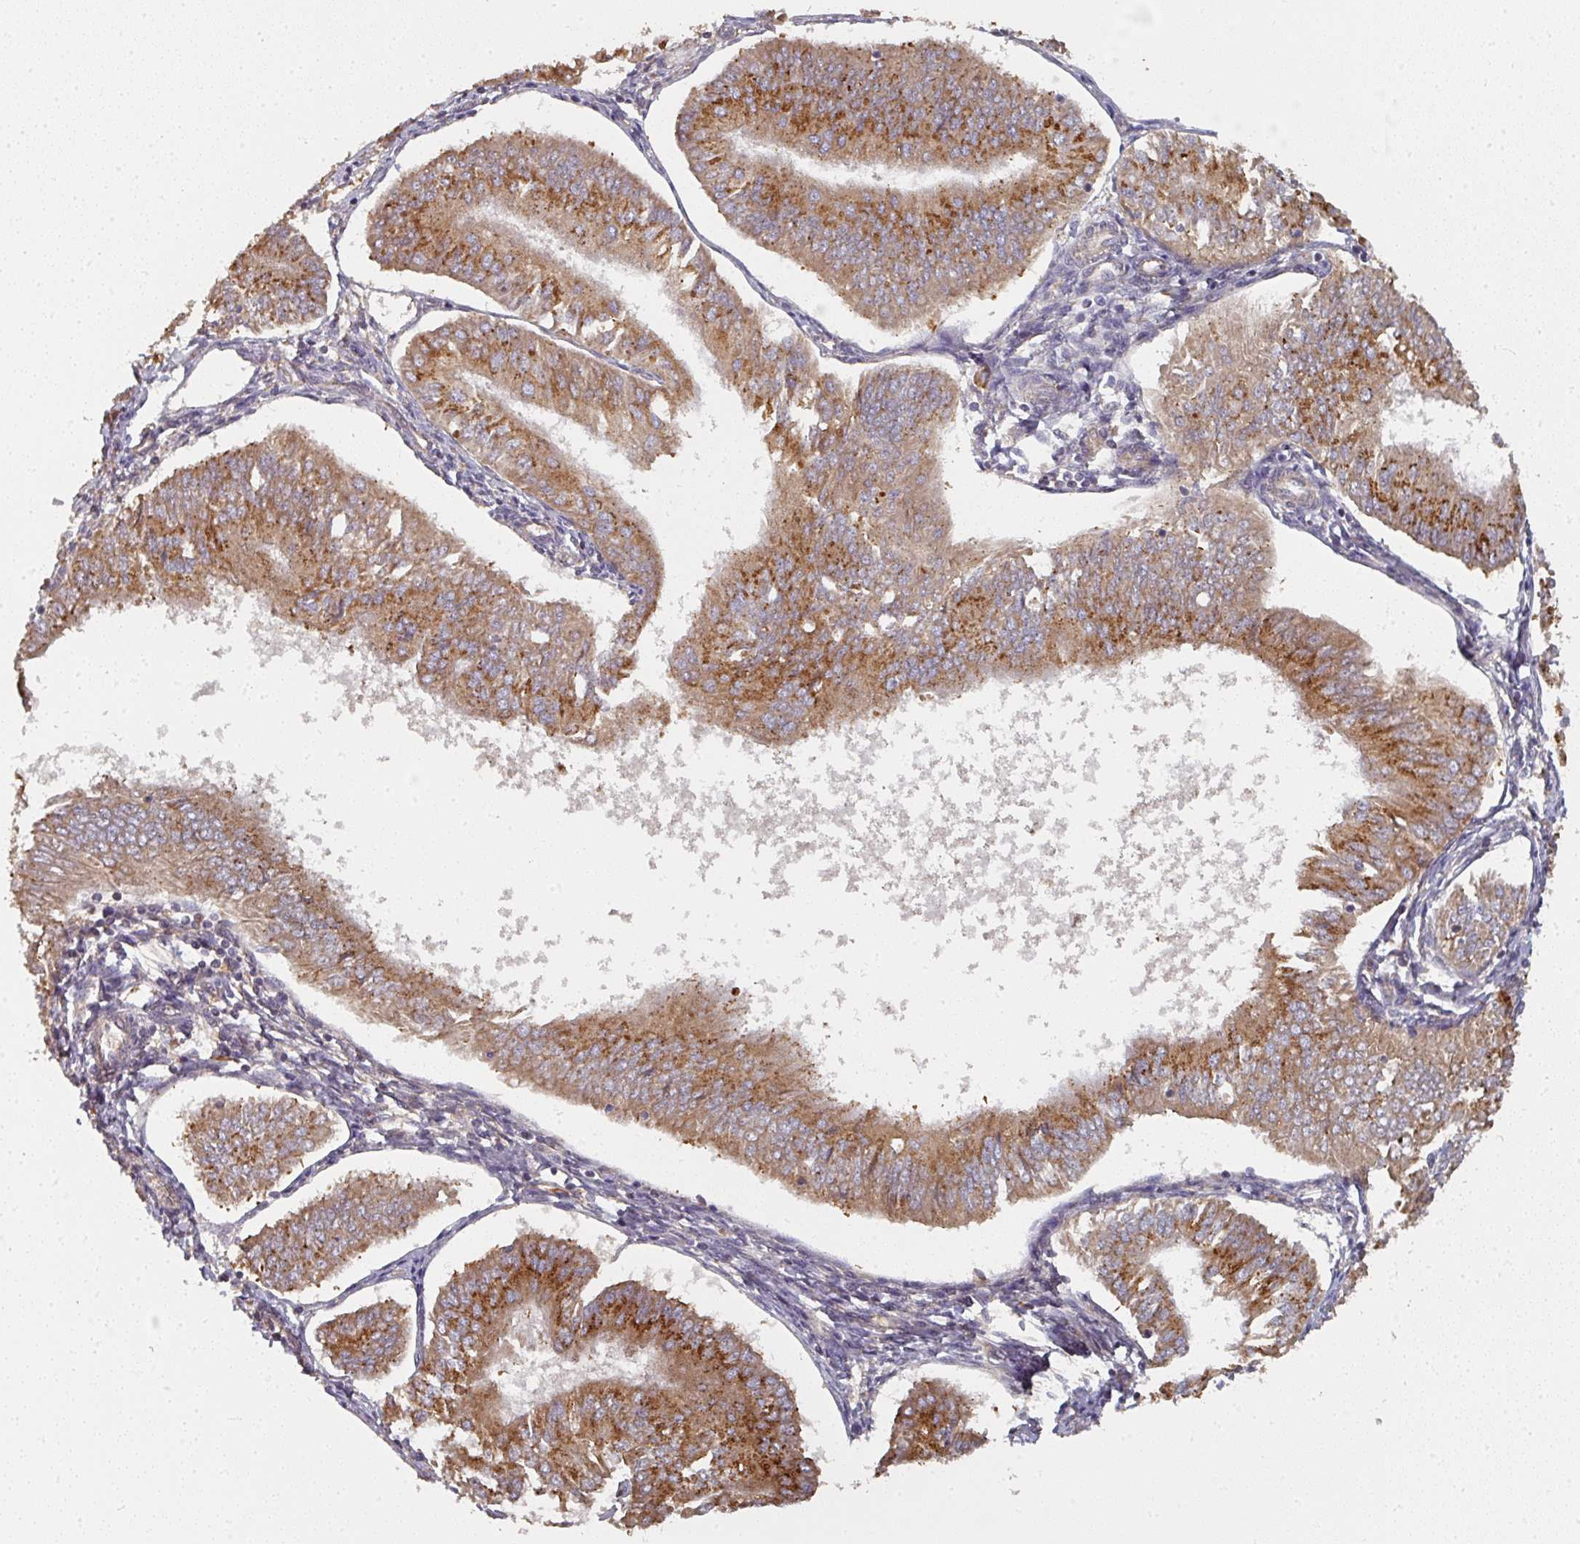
{"staining": {"intensity": "strong", "quantity": ">75%", "location": "cytoplasmic/membranous"}, "tissue": "endometrial cancer", "cell_type": "Tumor cells", "image_type": "cancer", "snomed": [{"axis": "morphology", "description": "Adenocarcinoma, NOS"}, {"axis": "topography", "description": "Endometrium"}], "caption": "IHC of human endometrial cancer displays high levels of strong cytoplasmic/membranous positivity in about >75% of tumor cells.", "gene": "EDEM2", "patient": {"sex": "female", "age": 58}}